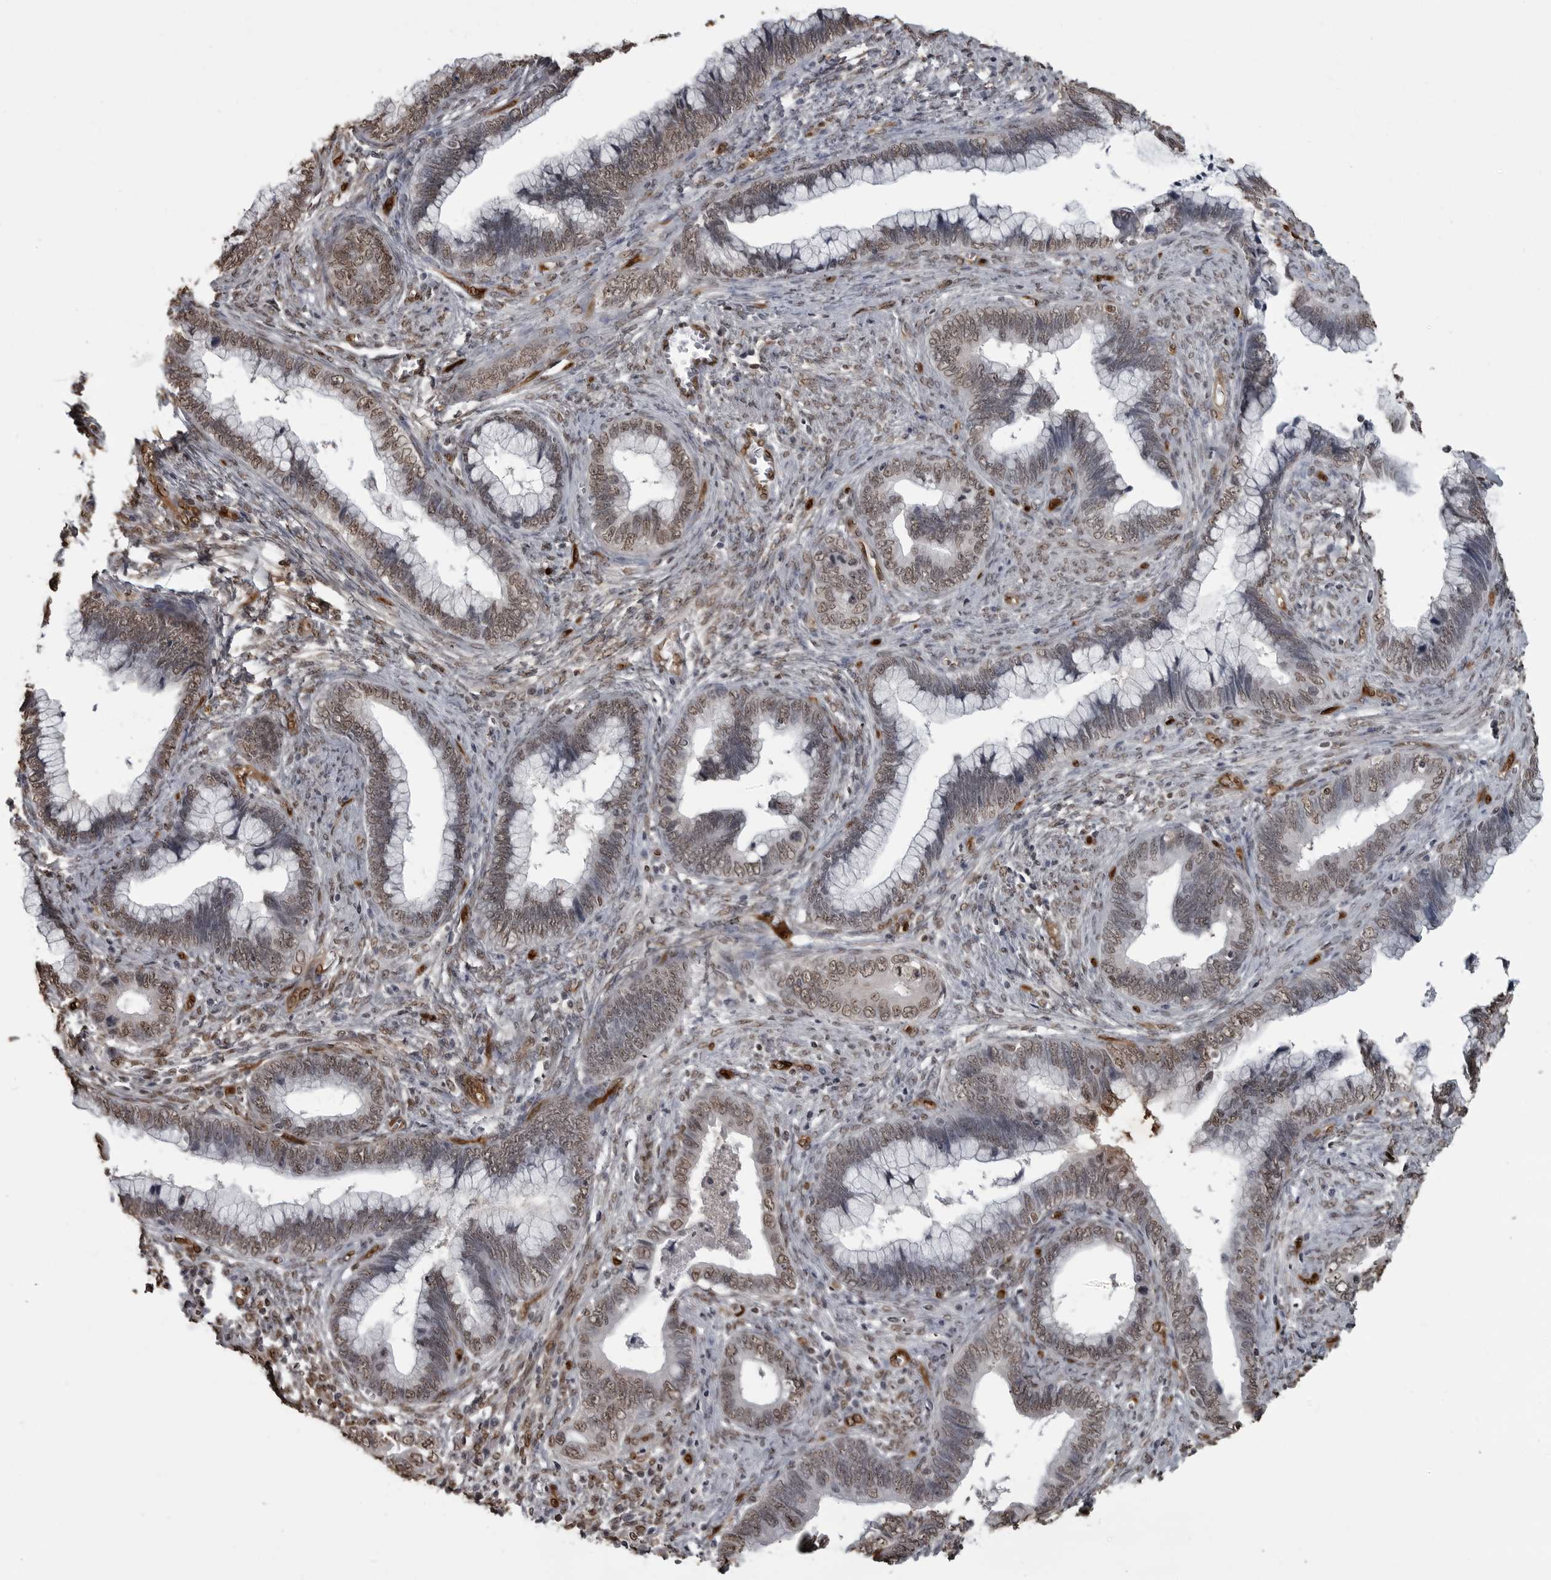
{"staining": {"intensity": "weak", "quantity": ">75%", "location": "nuclear"}, "tissue": "cervical cancer", "cell_type": "Tumor cells", "image_type": "cancer", "snomed": [{"axis": "morphology", "description": "Adenocarcinoma, NOS"}, {"axis": "topography", "description": "Cervix"}], "caption": "Tumor cells show low levels of weak nuclear staining in about >75% of cells in human cervical cancer (adenocarcinoma).", "gene": "SMAD2", "patient": {"sex": "female", "age": 44}}